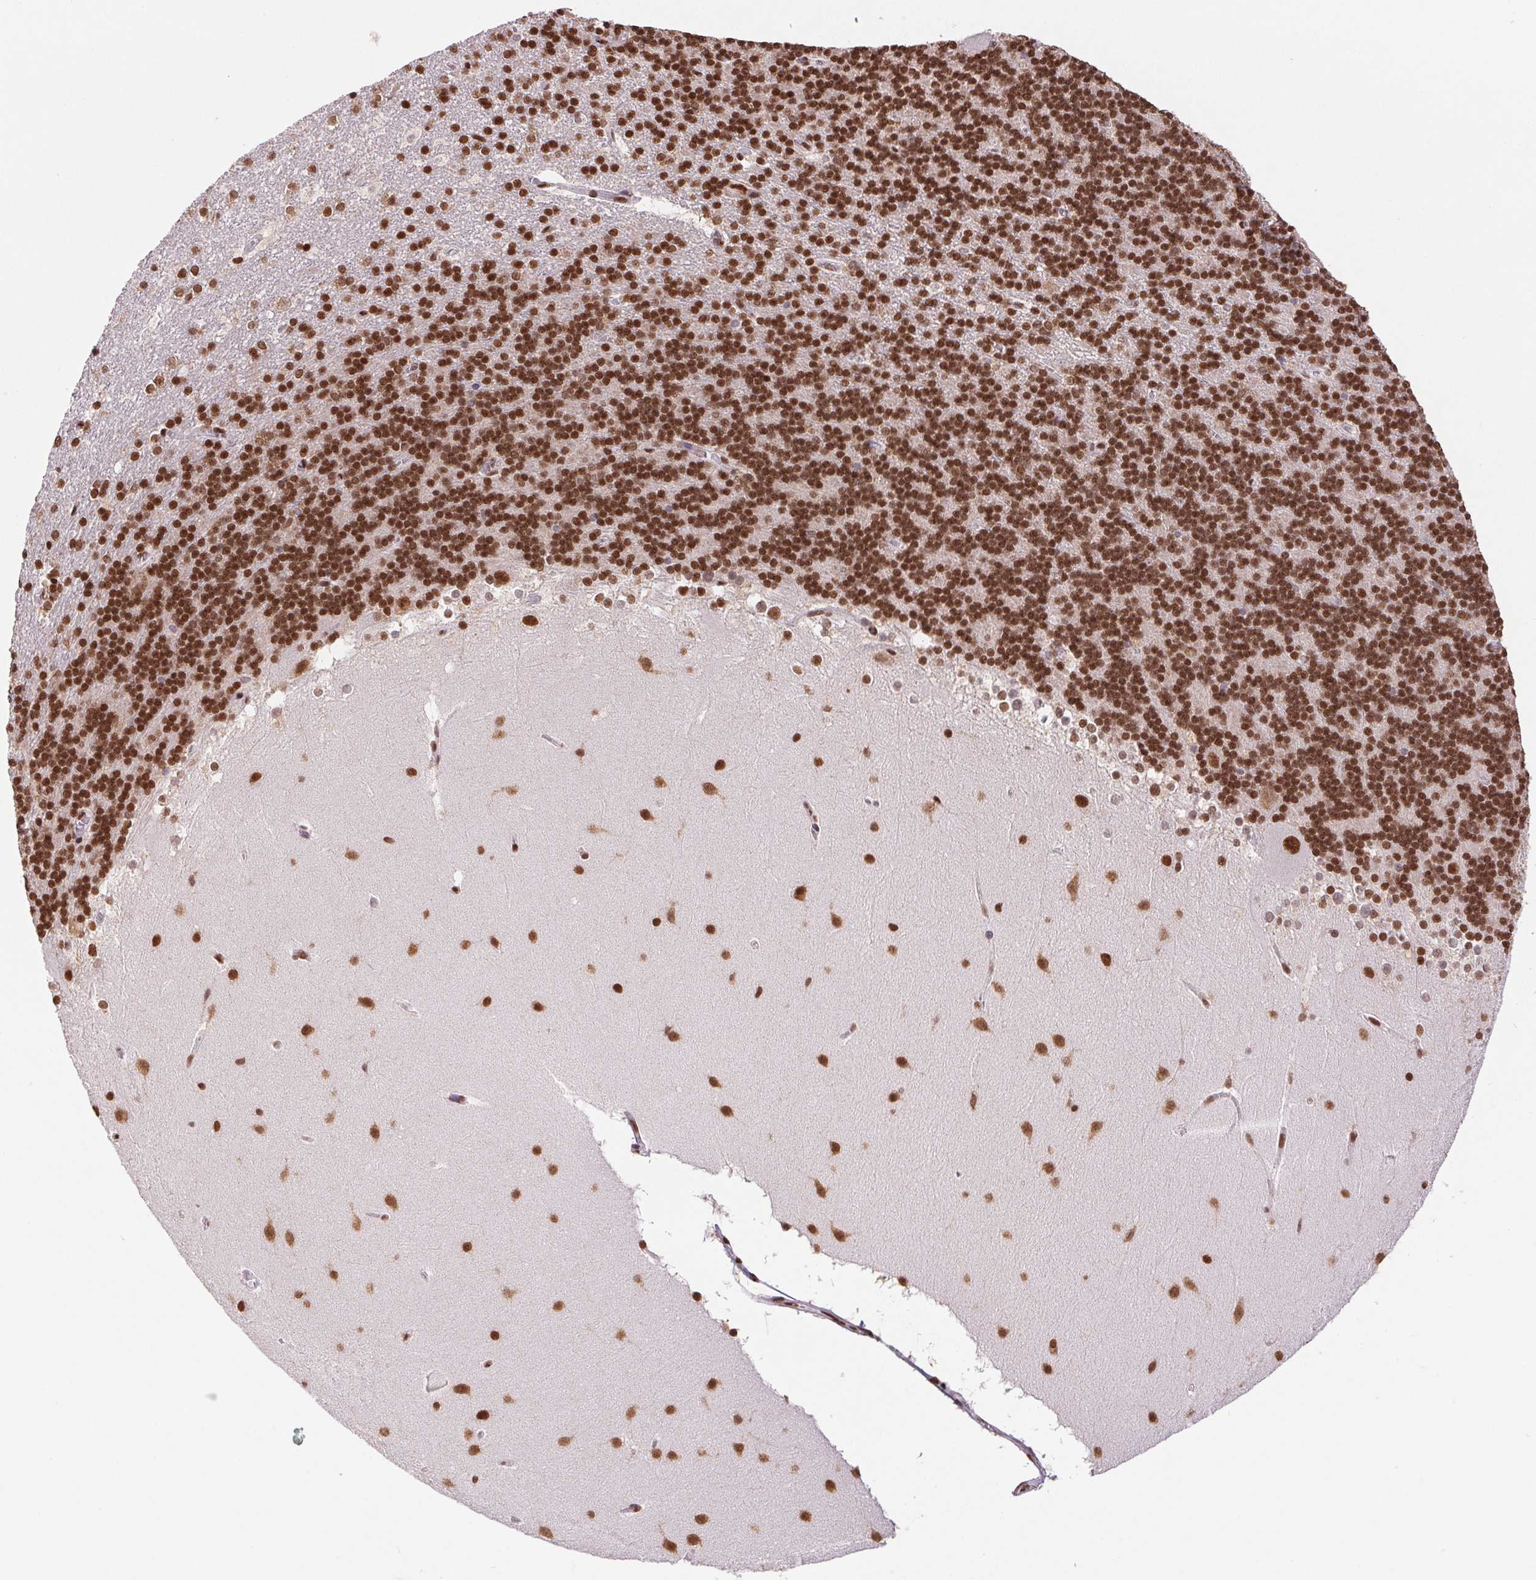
{"staining": {"intensity": "strong", "quantity": ">75%", "location": "nuclear"}, "tissue": "cerebellum", "cell_type": "Cells in granular layer", "image_type": "normal", "snomed": [{"axis": "morphology", "description": "Normal tissue, NOS"}, {"axis": "topography", "description": "Cerebellum"}], "caption": "This is a photomicrograph of IHC staining of benign cerebellum, which shows strong expression in the nuclear of cells in granular layer.", "gene": "ZNF207", "patient": {"sex": "female", "age": 19}}